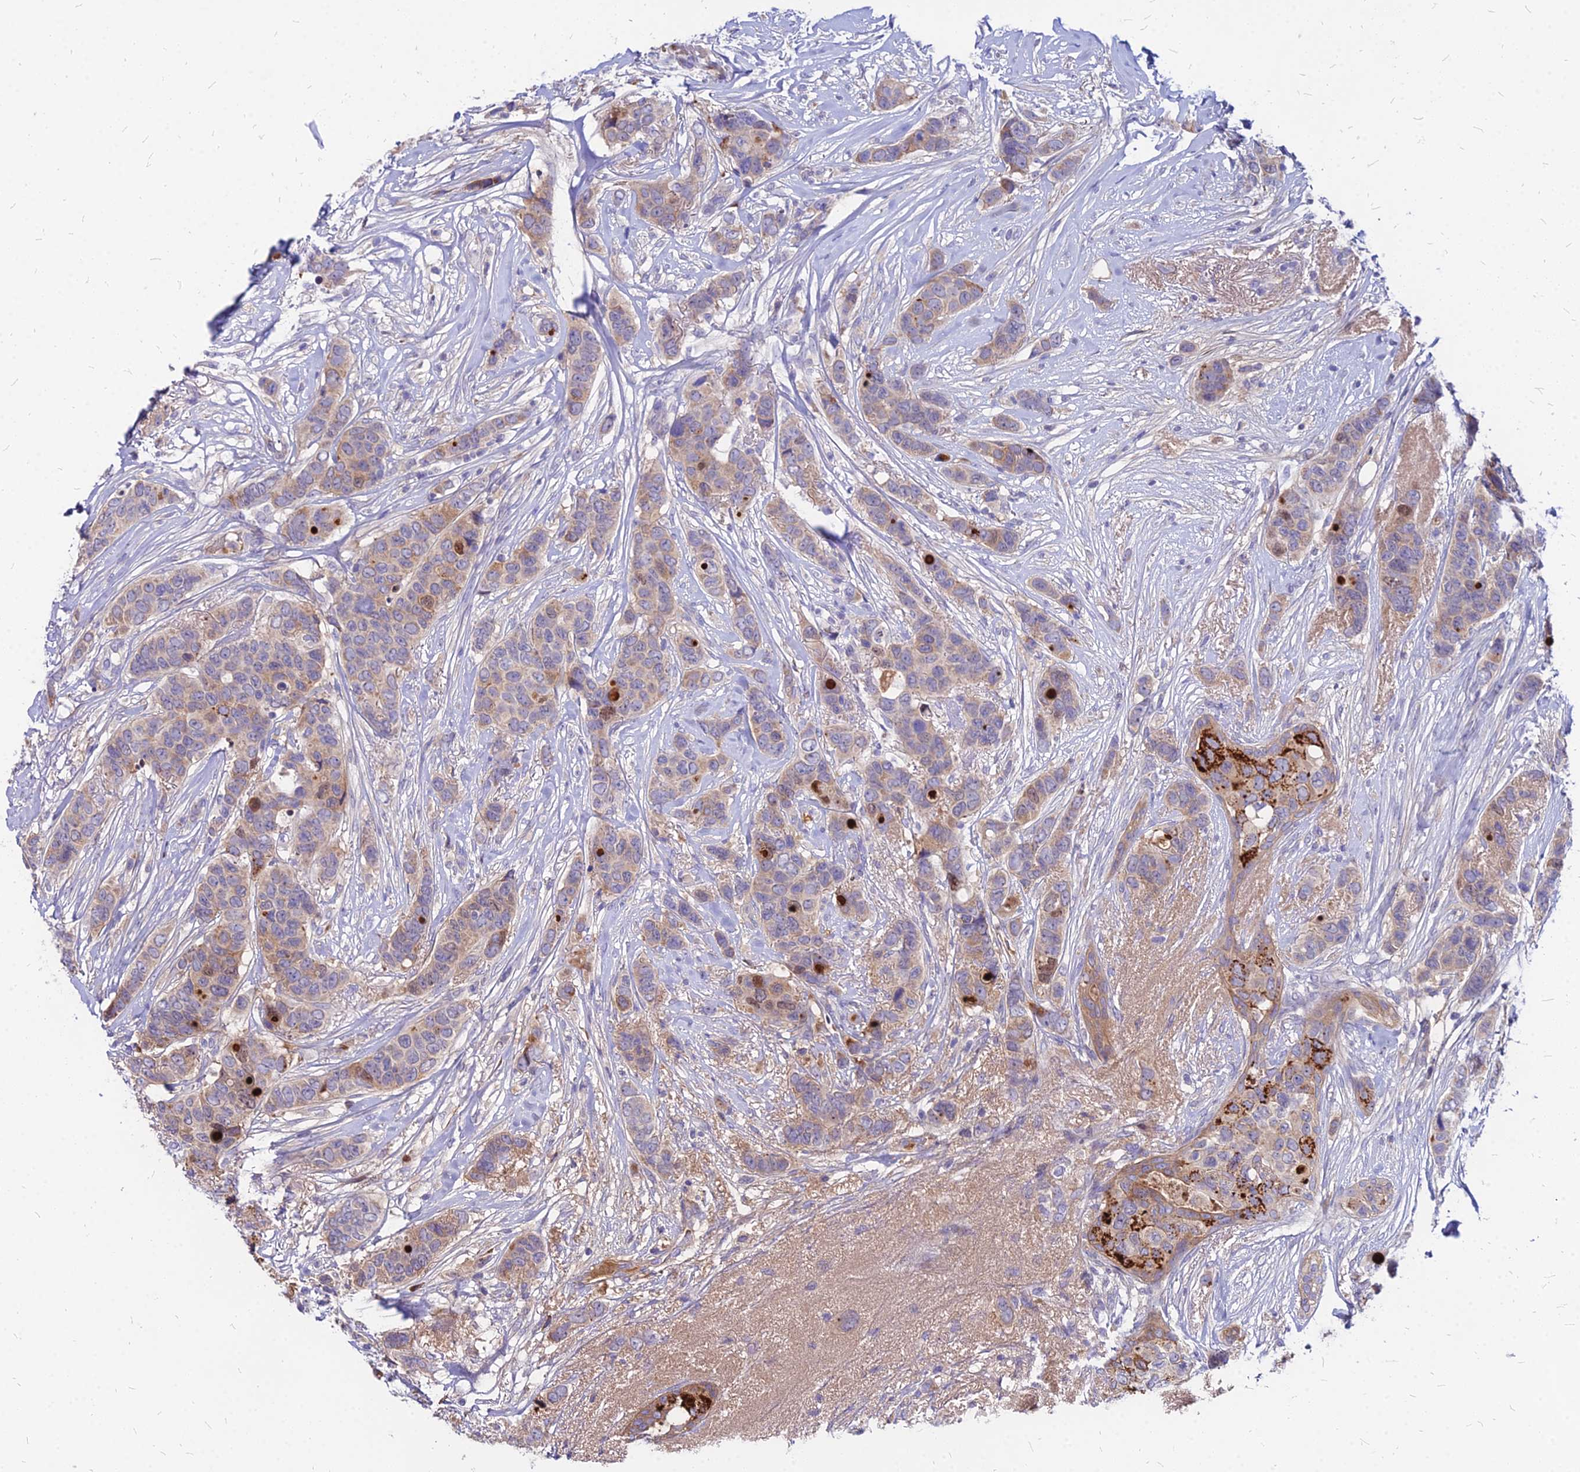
{"staining": {"intensity": "weak", "quantity": ">75%", "location": "cytoplasmic/membranous"}, "tissue": "breast cancer", "cell_type": "Tumor cells", "image_type": "cancer", "snomed": [{"axis": "morphology", "description": "Lobular carcinoma"}, {"axis": "topography", "description": "Breast"}], "caption": "A low amount of weak cytoplasmic/membranous positivity is seen in about >75% of tumor cells in lobular carcinoma (breast) tissue.", "gene": "ACSM6", "patient": {"sex": "female", "age": 51}}